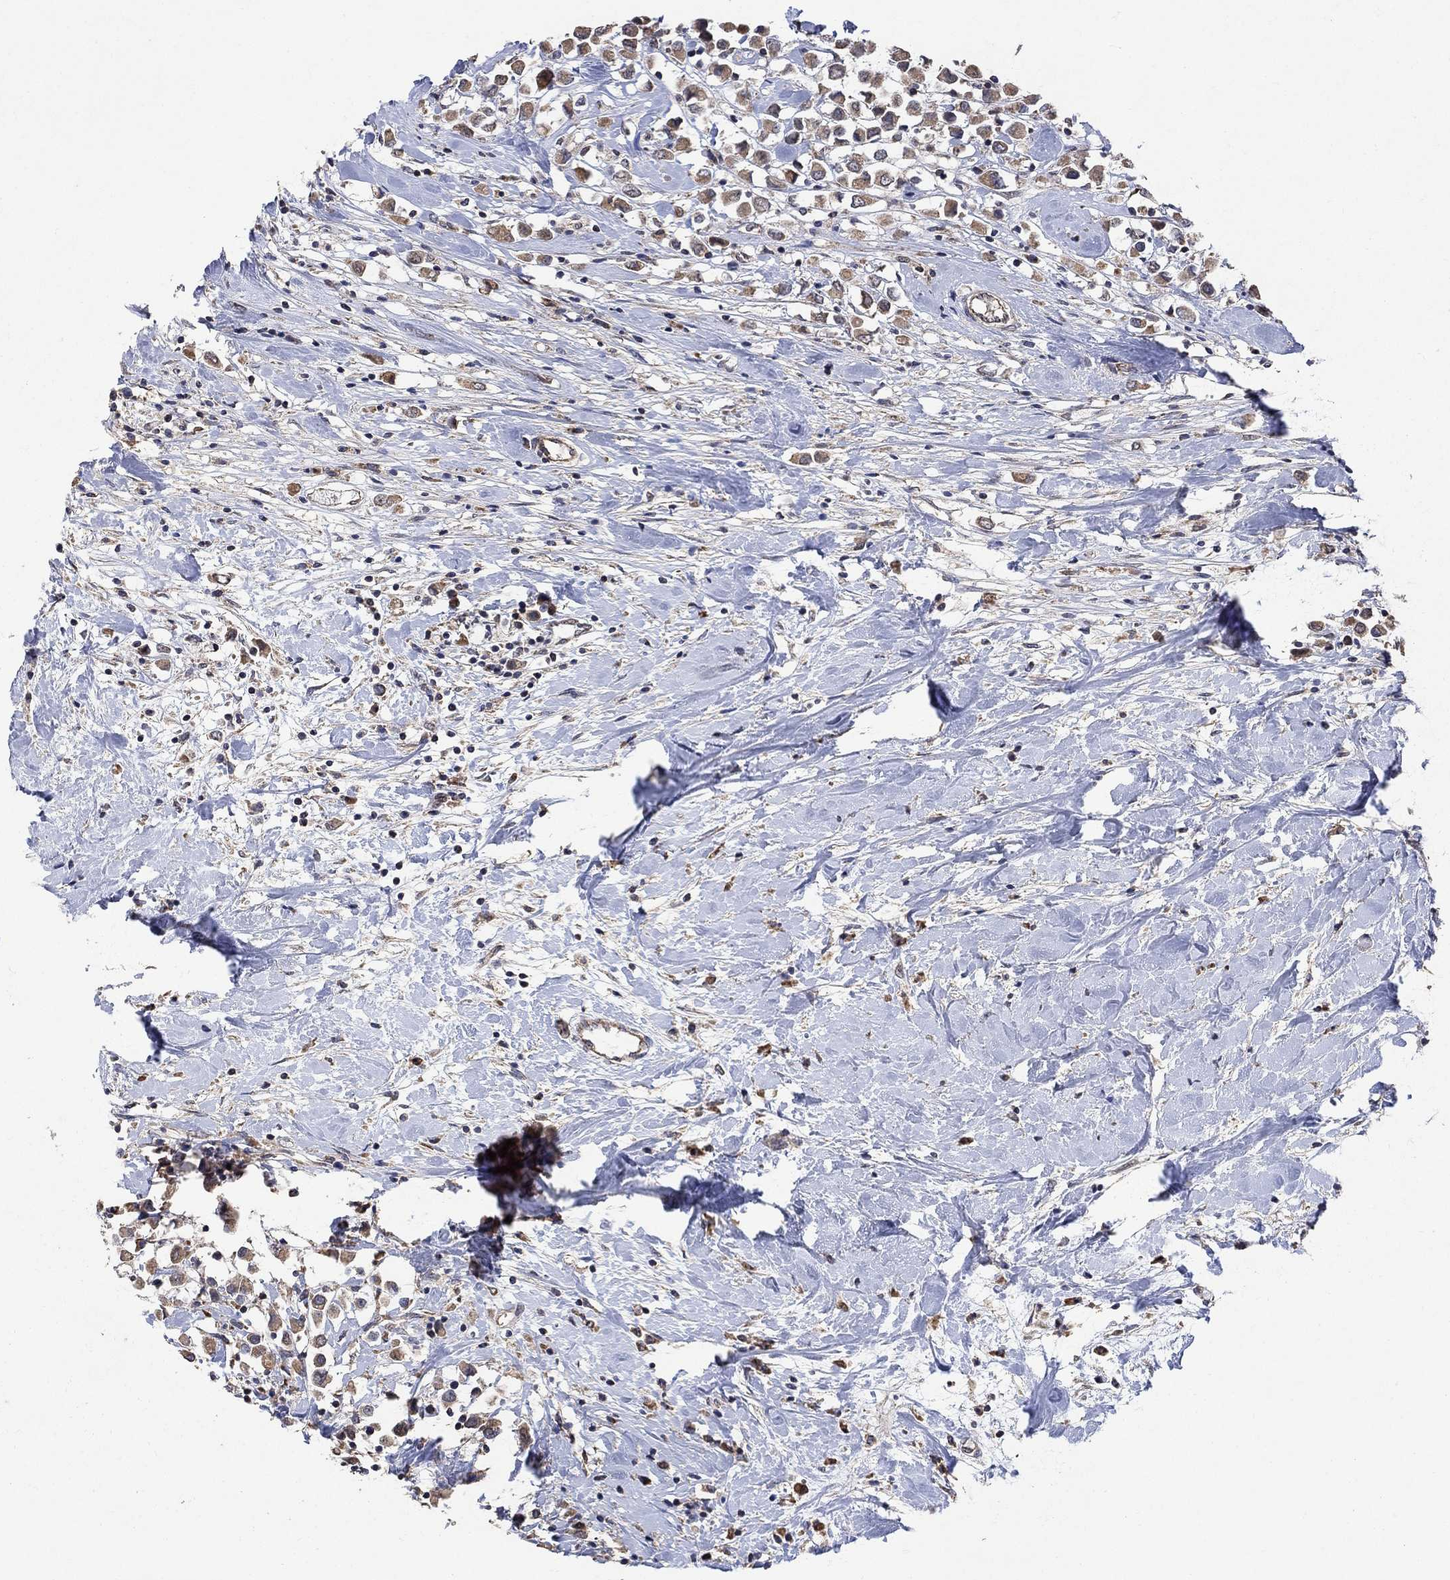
{"staining": {"intensity": "moderate", "quantity": "25%-75%", "location": "cytoplasmic/membranous"}, "tissue": "breast cancer", "cell_type": "Tumor cells", "image_type": "cancer", "snomed": [{"axis": "morphology", "description": "Duct carcinoma"}, {"axis": "topography", "description": "Breast"}], "caption": "There is medium levels of moderate cytoplasmic/membranous positivity in tumor cells of breast cancer (invasive ductal carcinoma), as demonstrated by immunohistochemical staining (brown color).", "gene": "ANKRA2", "patient": {"sex": "female", "age": 61}}